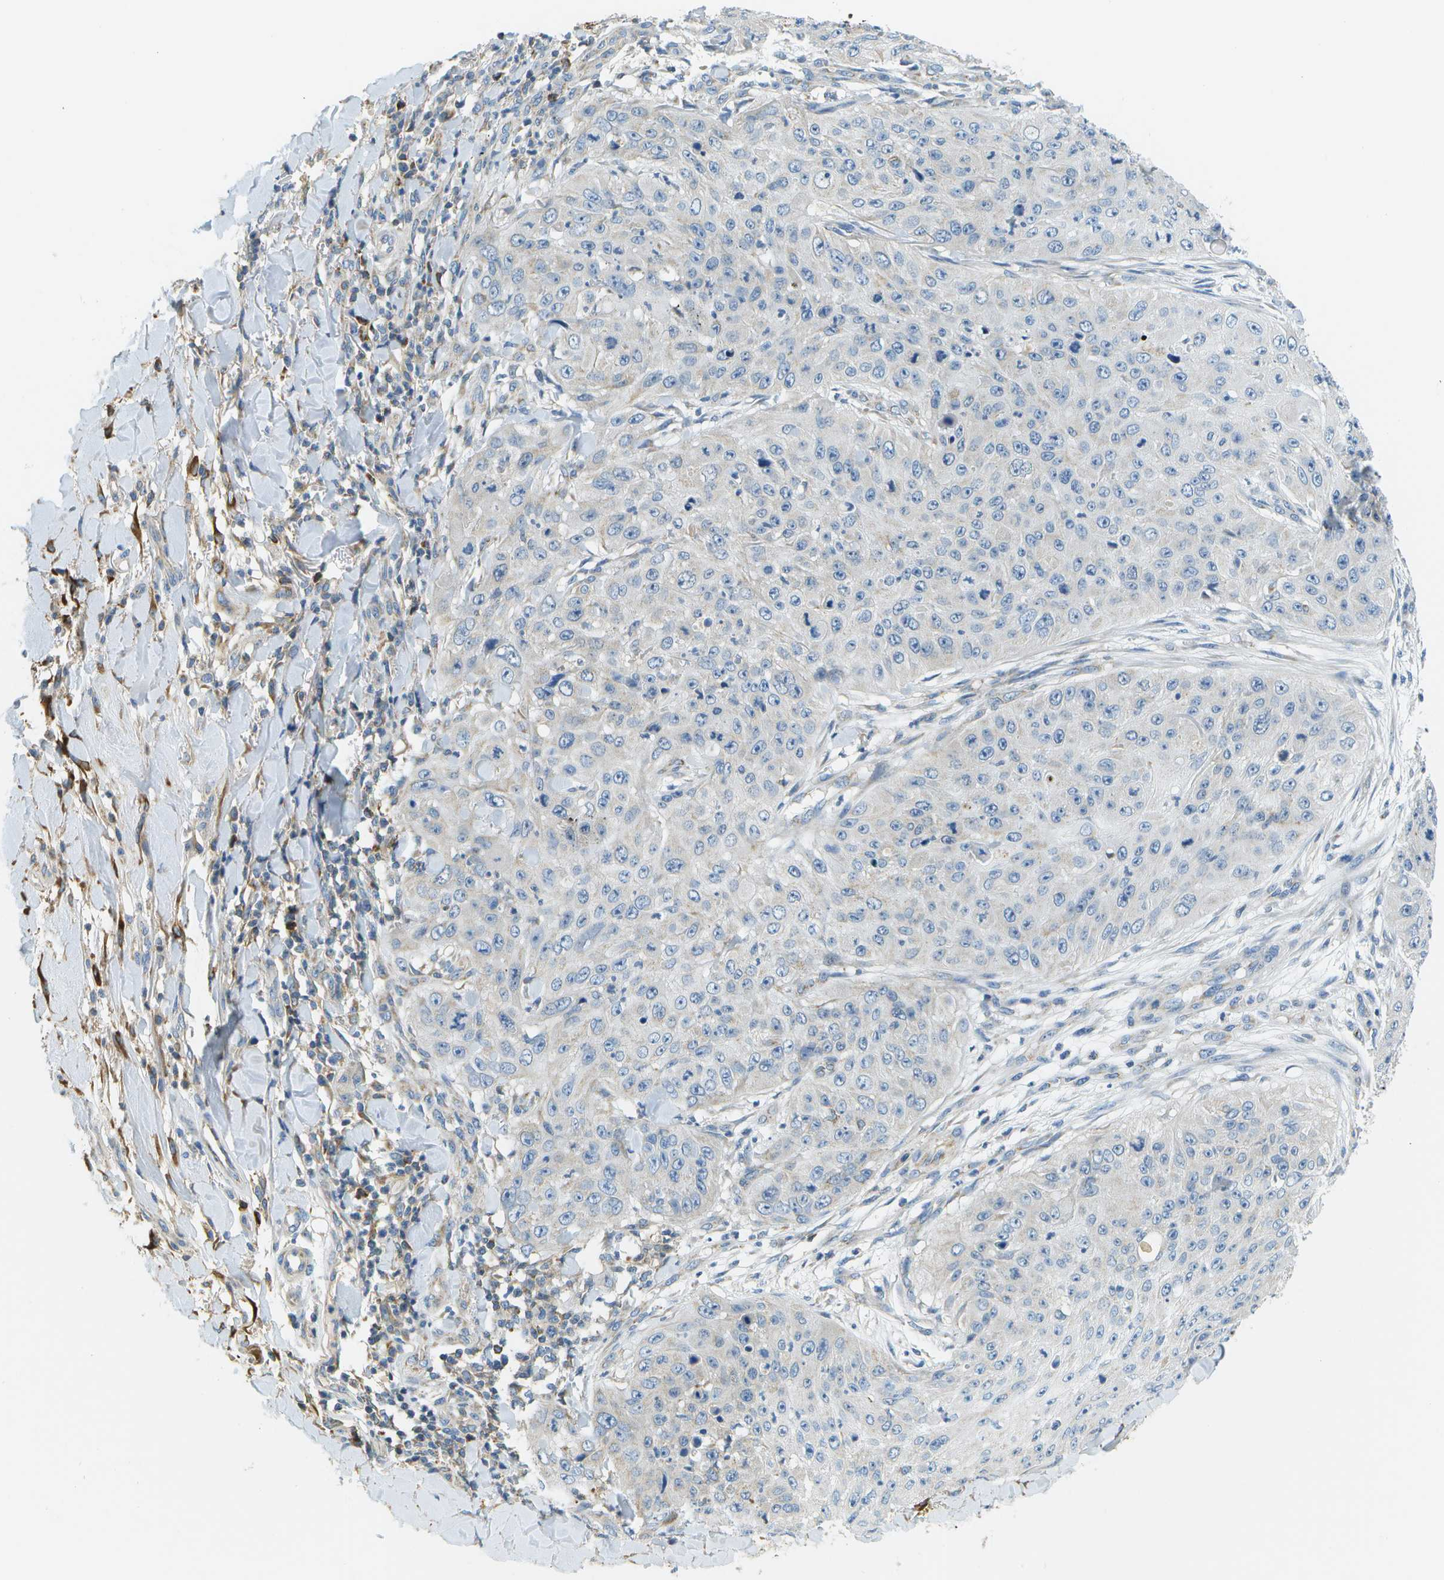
{"staining": {"intensity": "negative", "quantity": "none", "location": "none"}, "tissue": "skin cancer", "cell_type": "Tumor cells", "image_type": "cancer", "snomed": [{"axis": "morphology", "description": "Squamous cell carcinoma, NOS"}, {"axis": "topography", "description": "Skin"}], "caption": "A micrograph of human skin squamous cell carcinoma is negative for staining in tumor cells.", "gene": "PTGIS", "patient": {"sex": "female", "age": 80}}